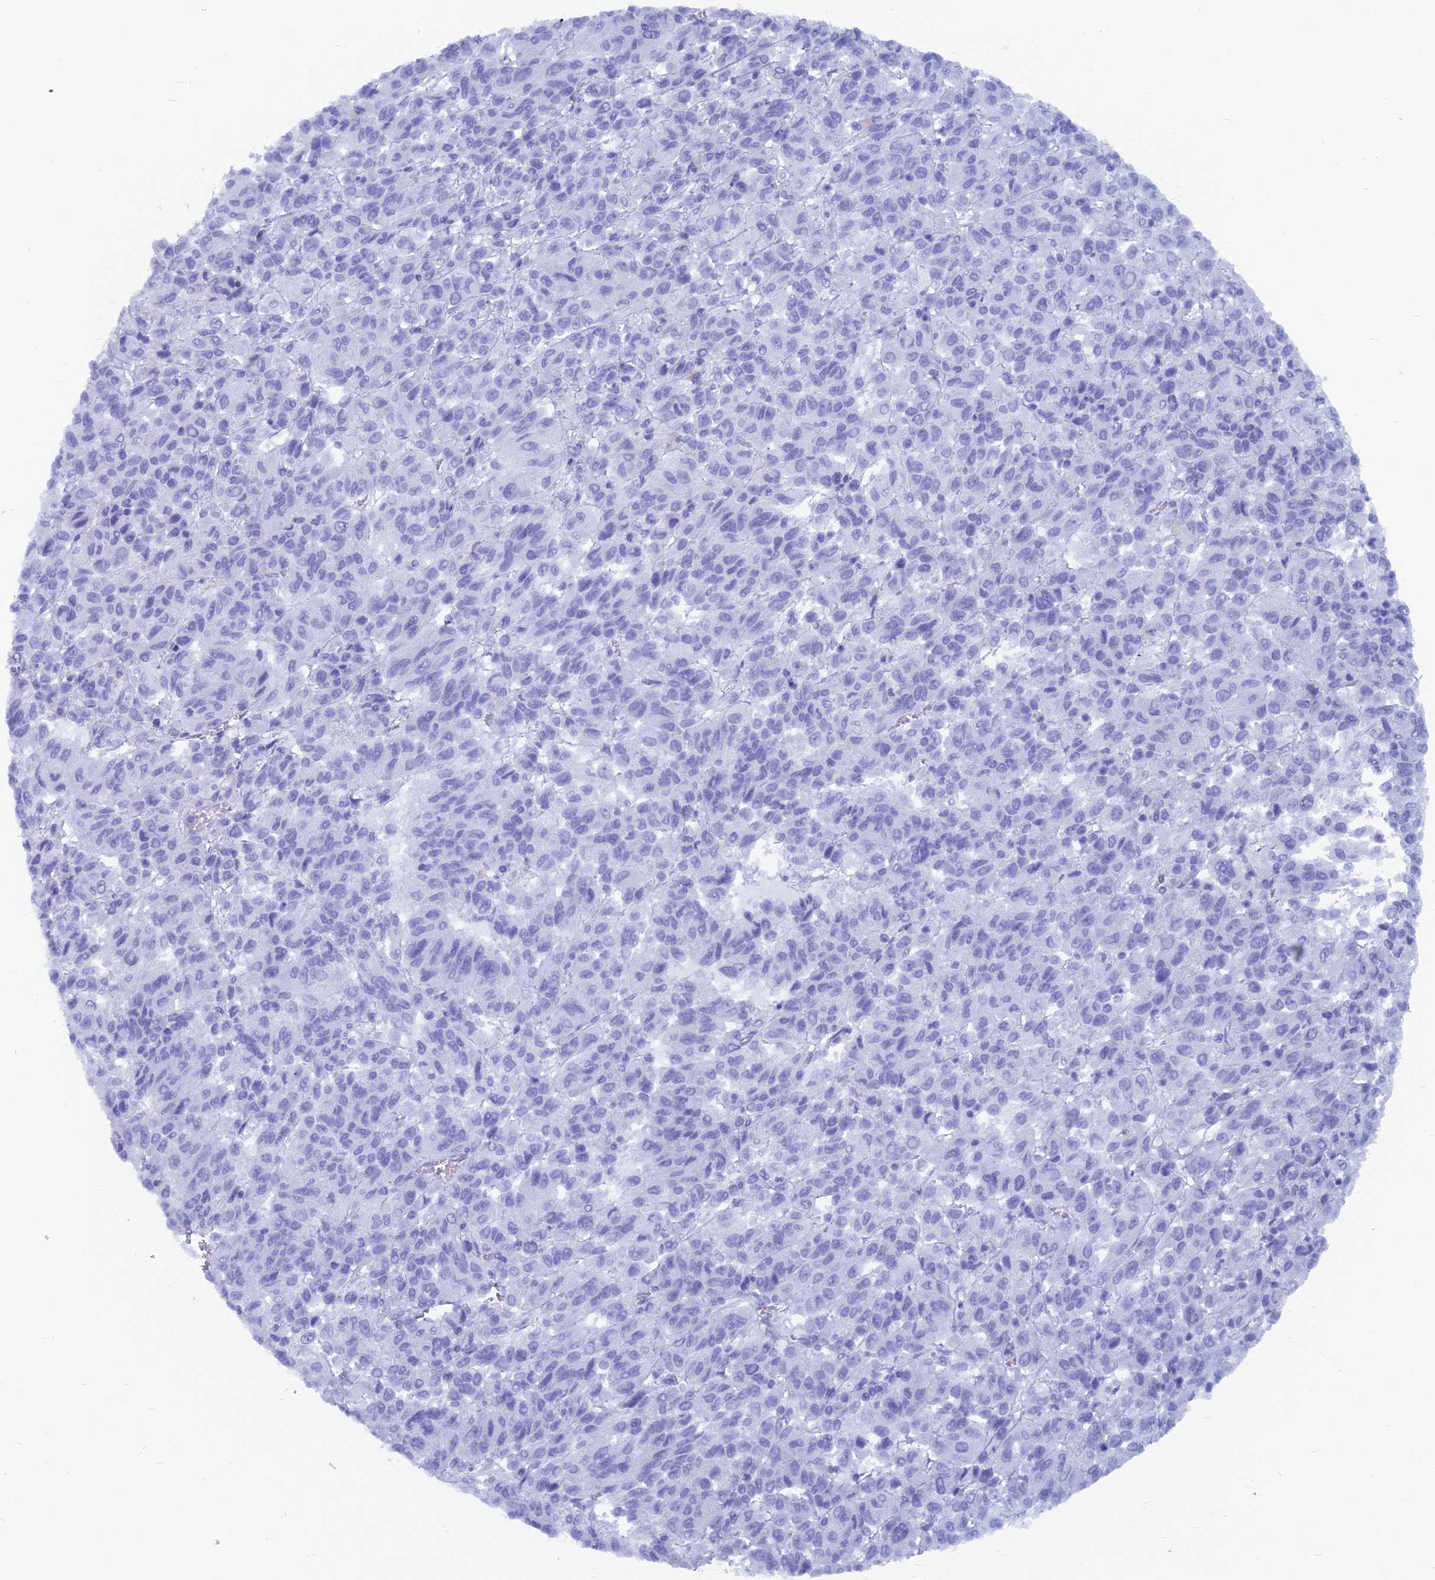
{"staining": {"intensity": "negative", "quantity": "none", "location": "none"}, "tissue": "melanoma", "cell_type": "Tumor cells", "image_type": "cancer", "snomed": [{"axis": "morphology", "description": "Malignant melanoma, Metastatic site"}, {"axis": "topography", "description": "Lung"}], "caption": "The photomicrograph displays no staining of tumor cells in melanoma.", "gene": "CAPS", "patient": {"sex": "male", "age": 64}}